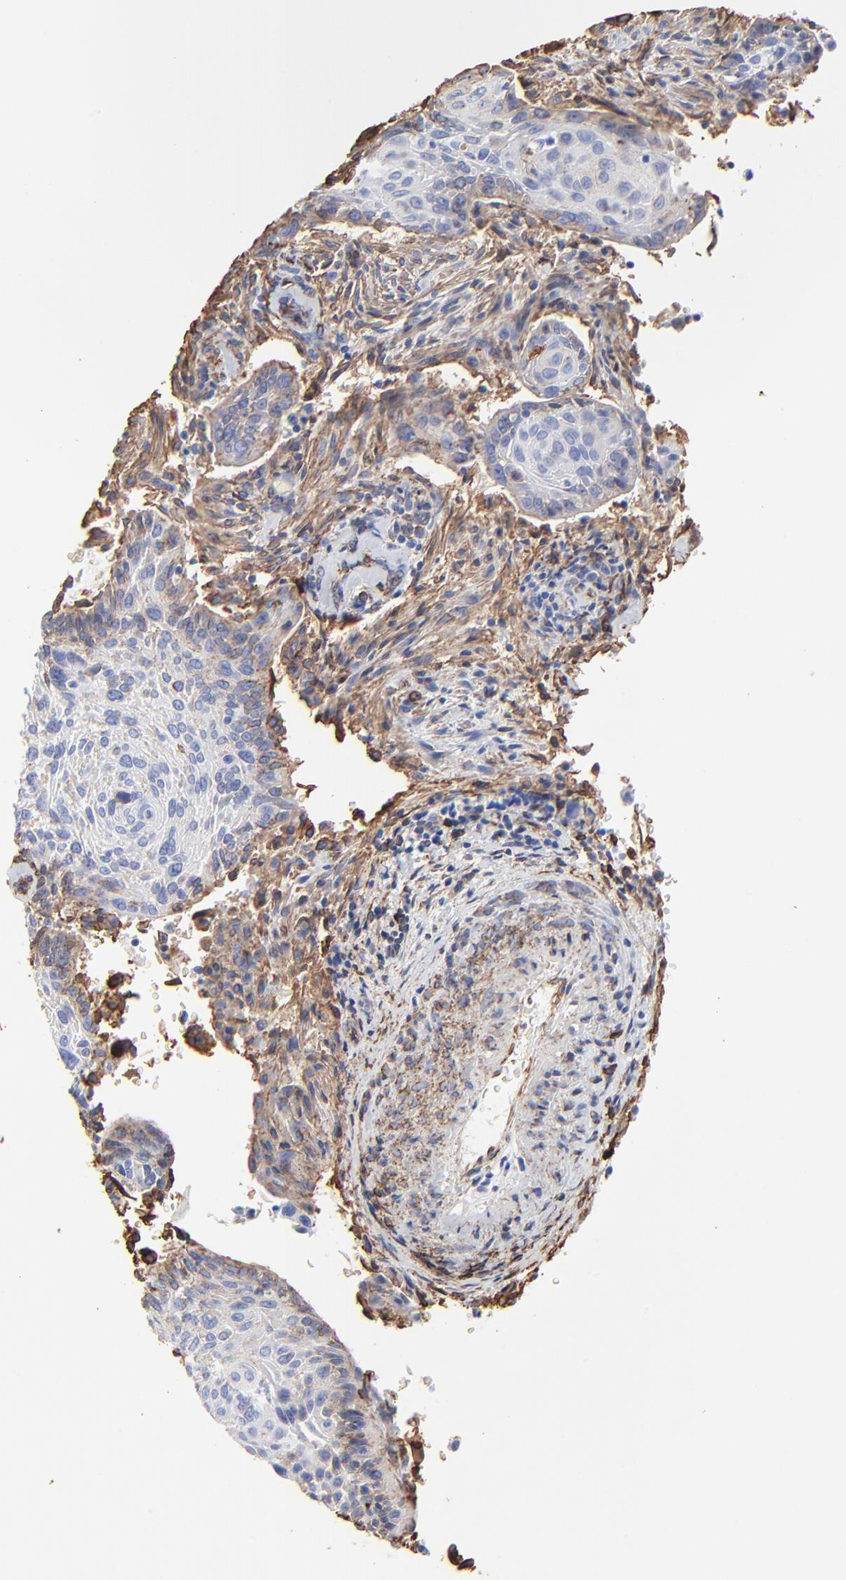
{"staining": {"intensity": "negative", "quantity": "none", "location": "none"}, "tissue": "cervical cancer", "cell_type": "Tumor cells", "image_type": "cancer", "snomed": [{"axis": "morphology", "description": "Squamous cell carcinoma, NOS"}, {"axis": "topography", "description": "Cervix"}], "caption": "Immunohistochemistry photomicrograph of cervical cancer (squamous cell carcinoma) stained for a protein (brown), which demonstrates no positivity in tumor cells.", "gene": "CAV1", "patient": {"sex": "female", "age": 33}}